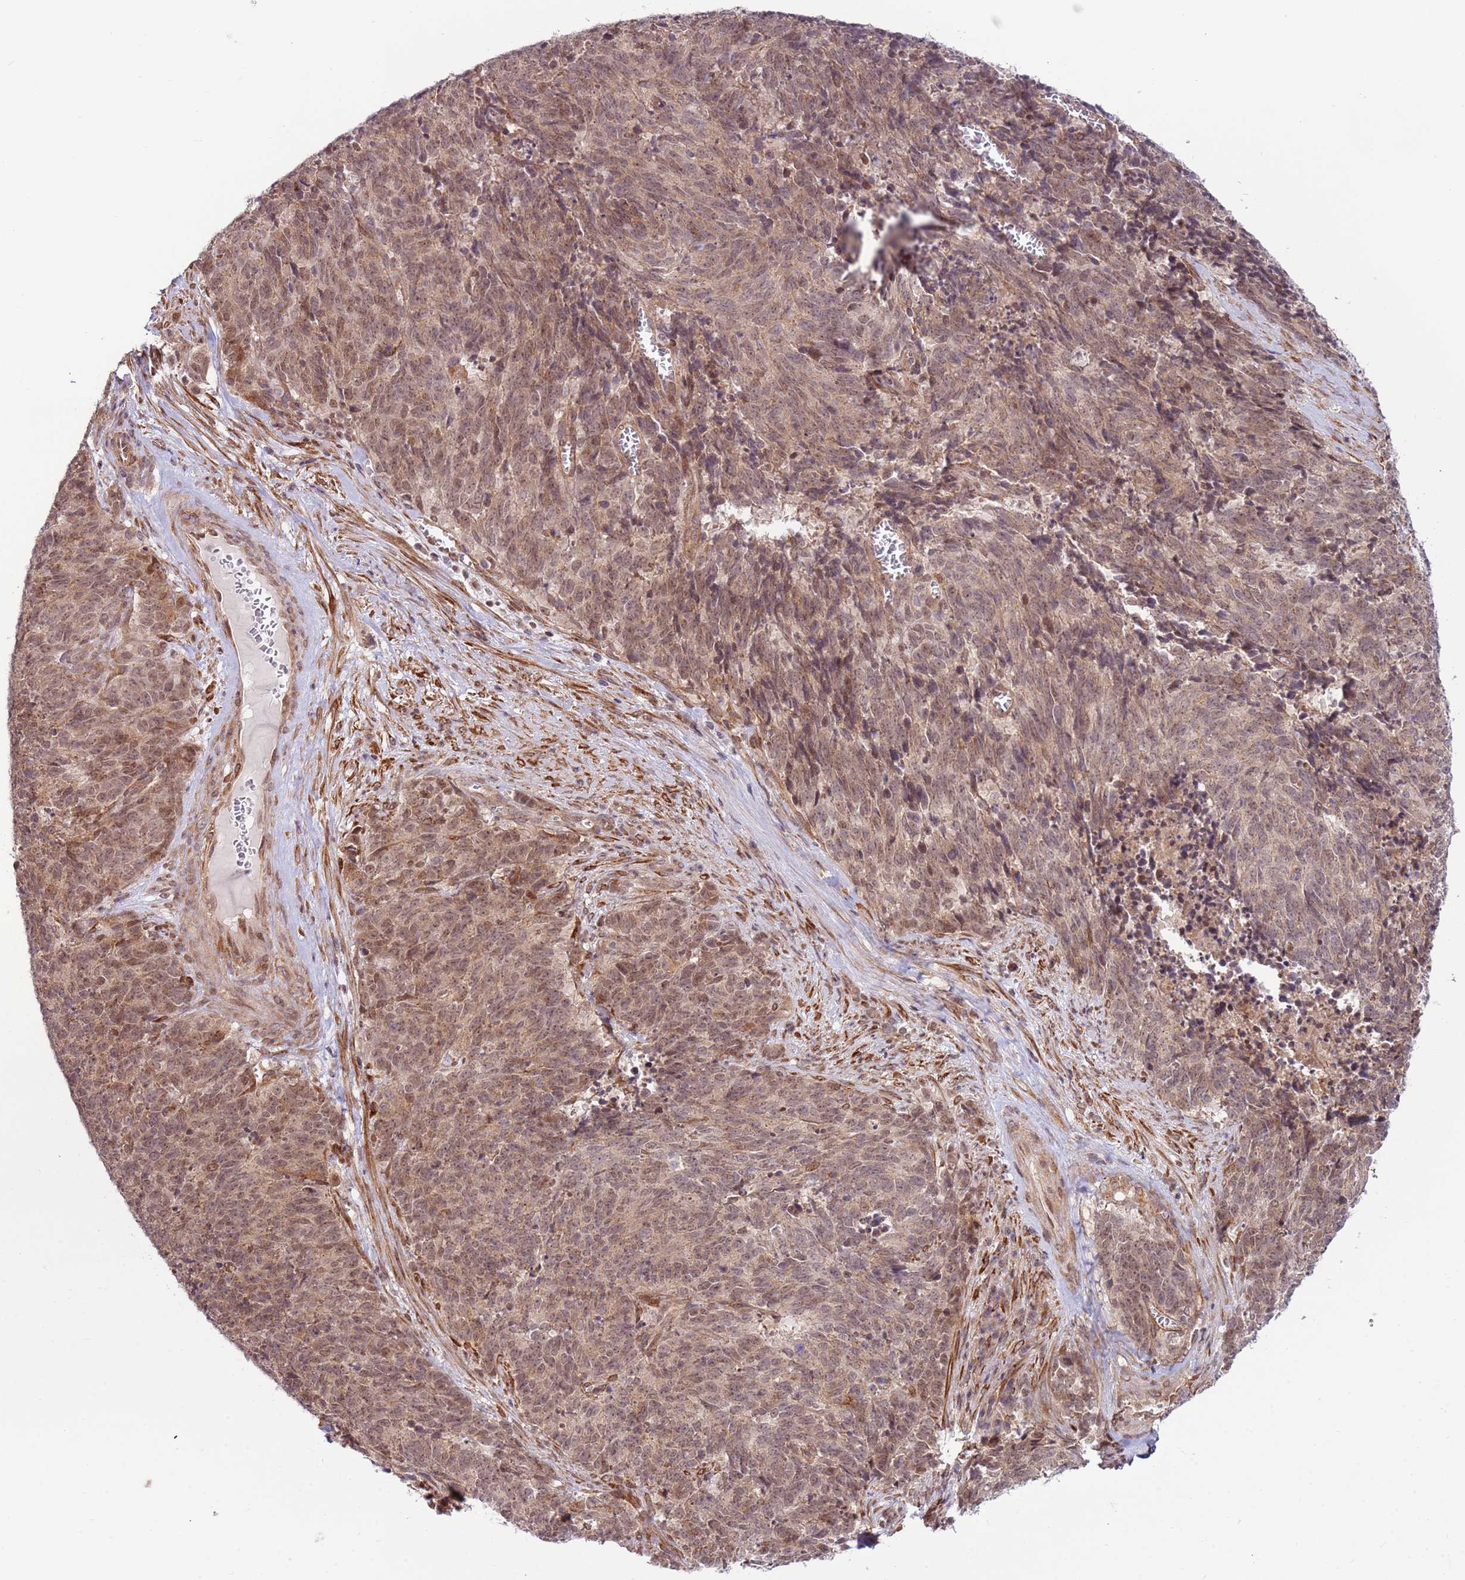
{"staining": {"intensity": "weak", "quantity": "25%-75%", "location": "cytoplasmic/membranous,nuclear"}, "tissue": "cervical cancer", "cell_type": "Tumor cells", "image_type": "cancer", "snomed": [{"axis": "morphology", "description": "Squamous cell carcinoma, NOS"}, {"axis": "topography", "description": "Cervix"}], "caption": "Squamous cell carcinoma (cervical) stained with DAB IHC displays low levels of weak cytoplasmic/membranous and nuclear expression in about 25%-75% of tumor cells.", "gene": "DCAF4", "patient": {"sex": "female", "age": 29}}